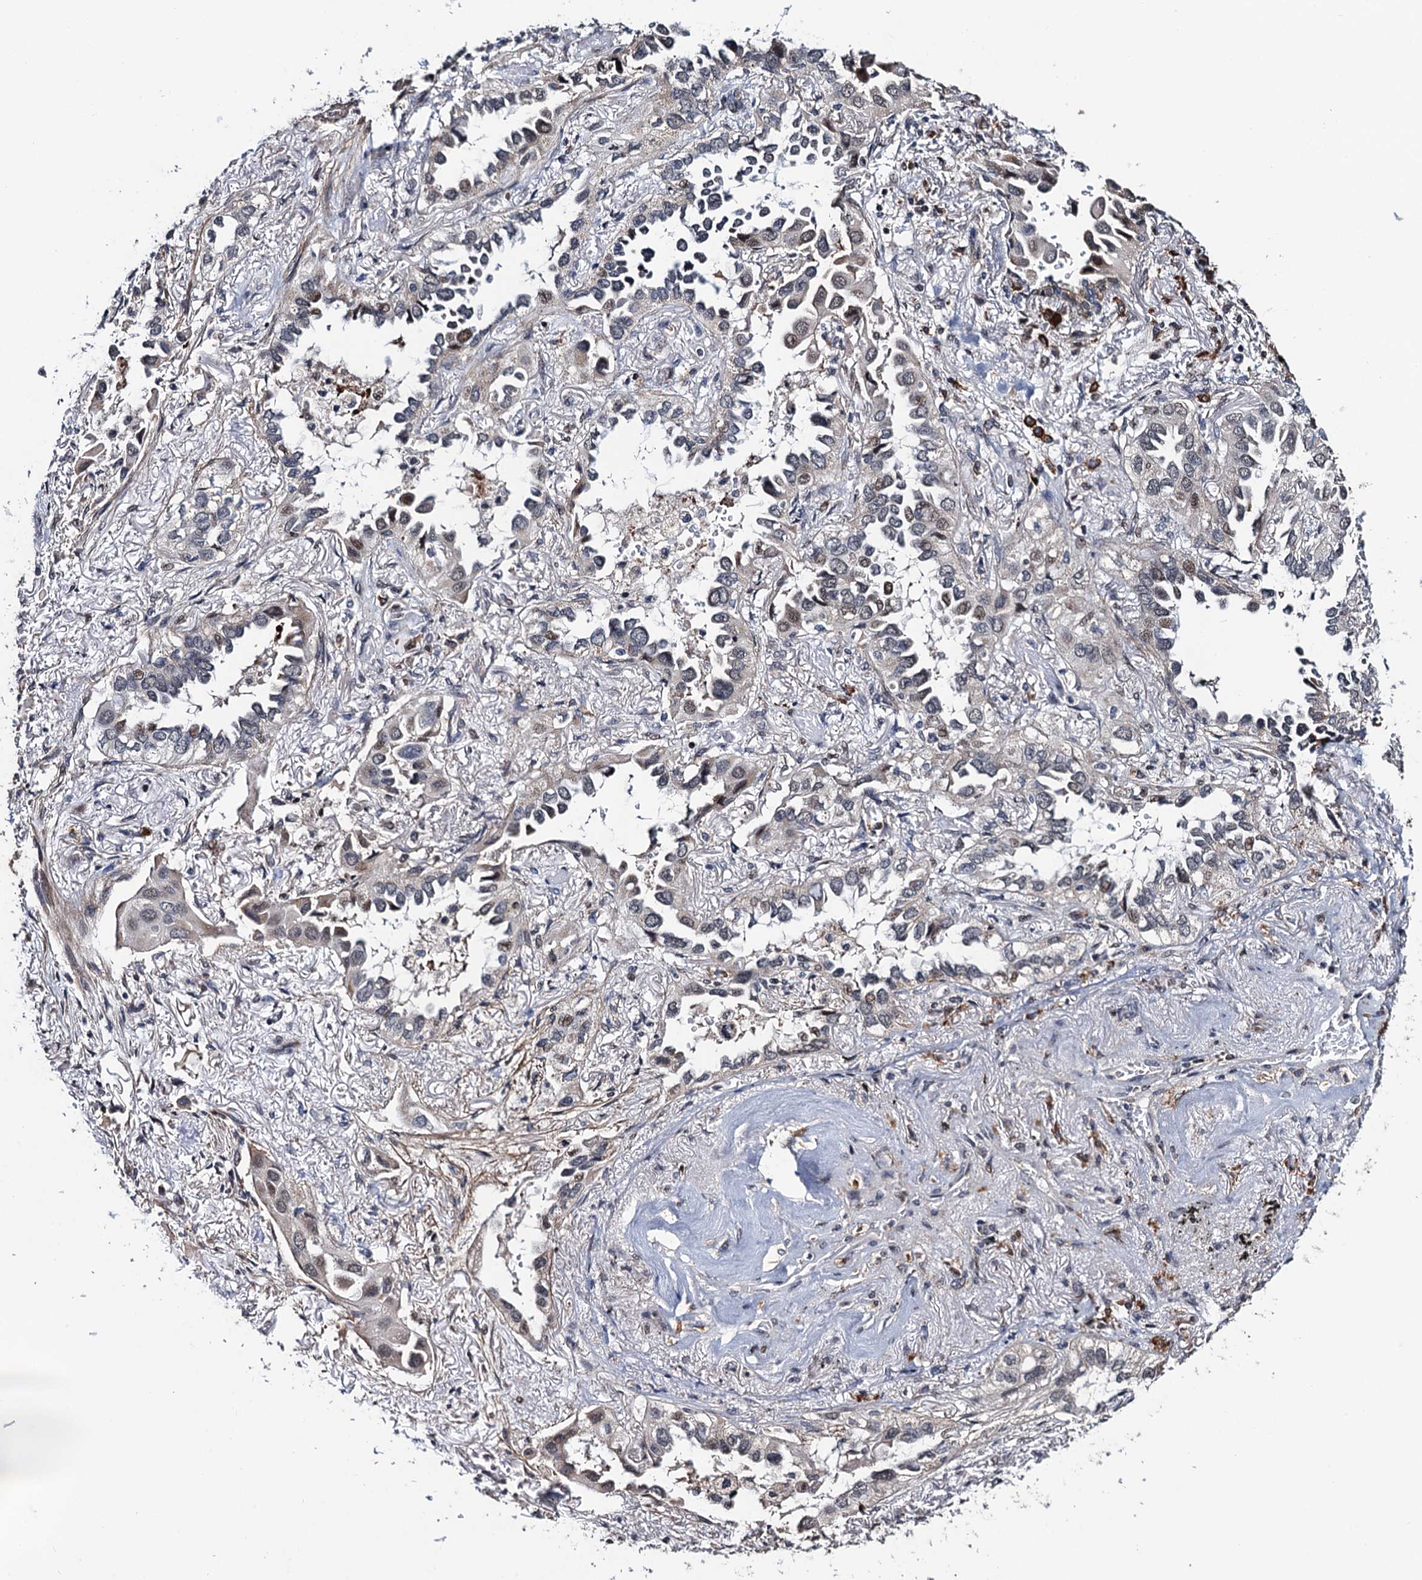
{"staining": {"intensity": "moderate", "quantity": "<25%", "location": "nuclear"}, "tissue": "lung cancer", "cell_type": "Tumor cells", "image_type": "cancer", "snomed": [{"axis": "morphology", "description": "Adenocarcinoma, NOS"}, {"axis": "topography", "description": "Lung"}], "caption": "About <25% of tumor cells in lung adenocarcinoma reveal moderate nuclear protein expression as visualized by brown immunohistochemical staining.", "gene": "FAM222A", "patient": {"sex": "female", "age": 76}}